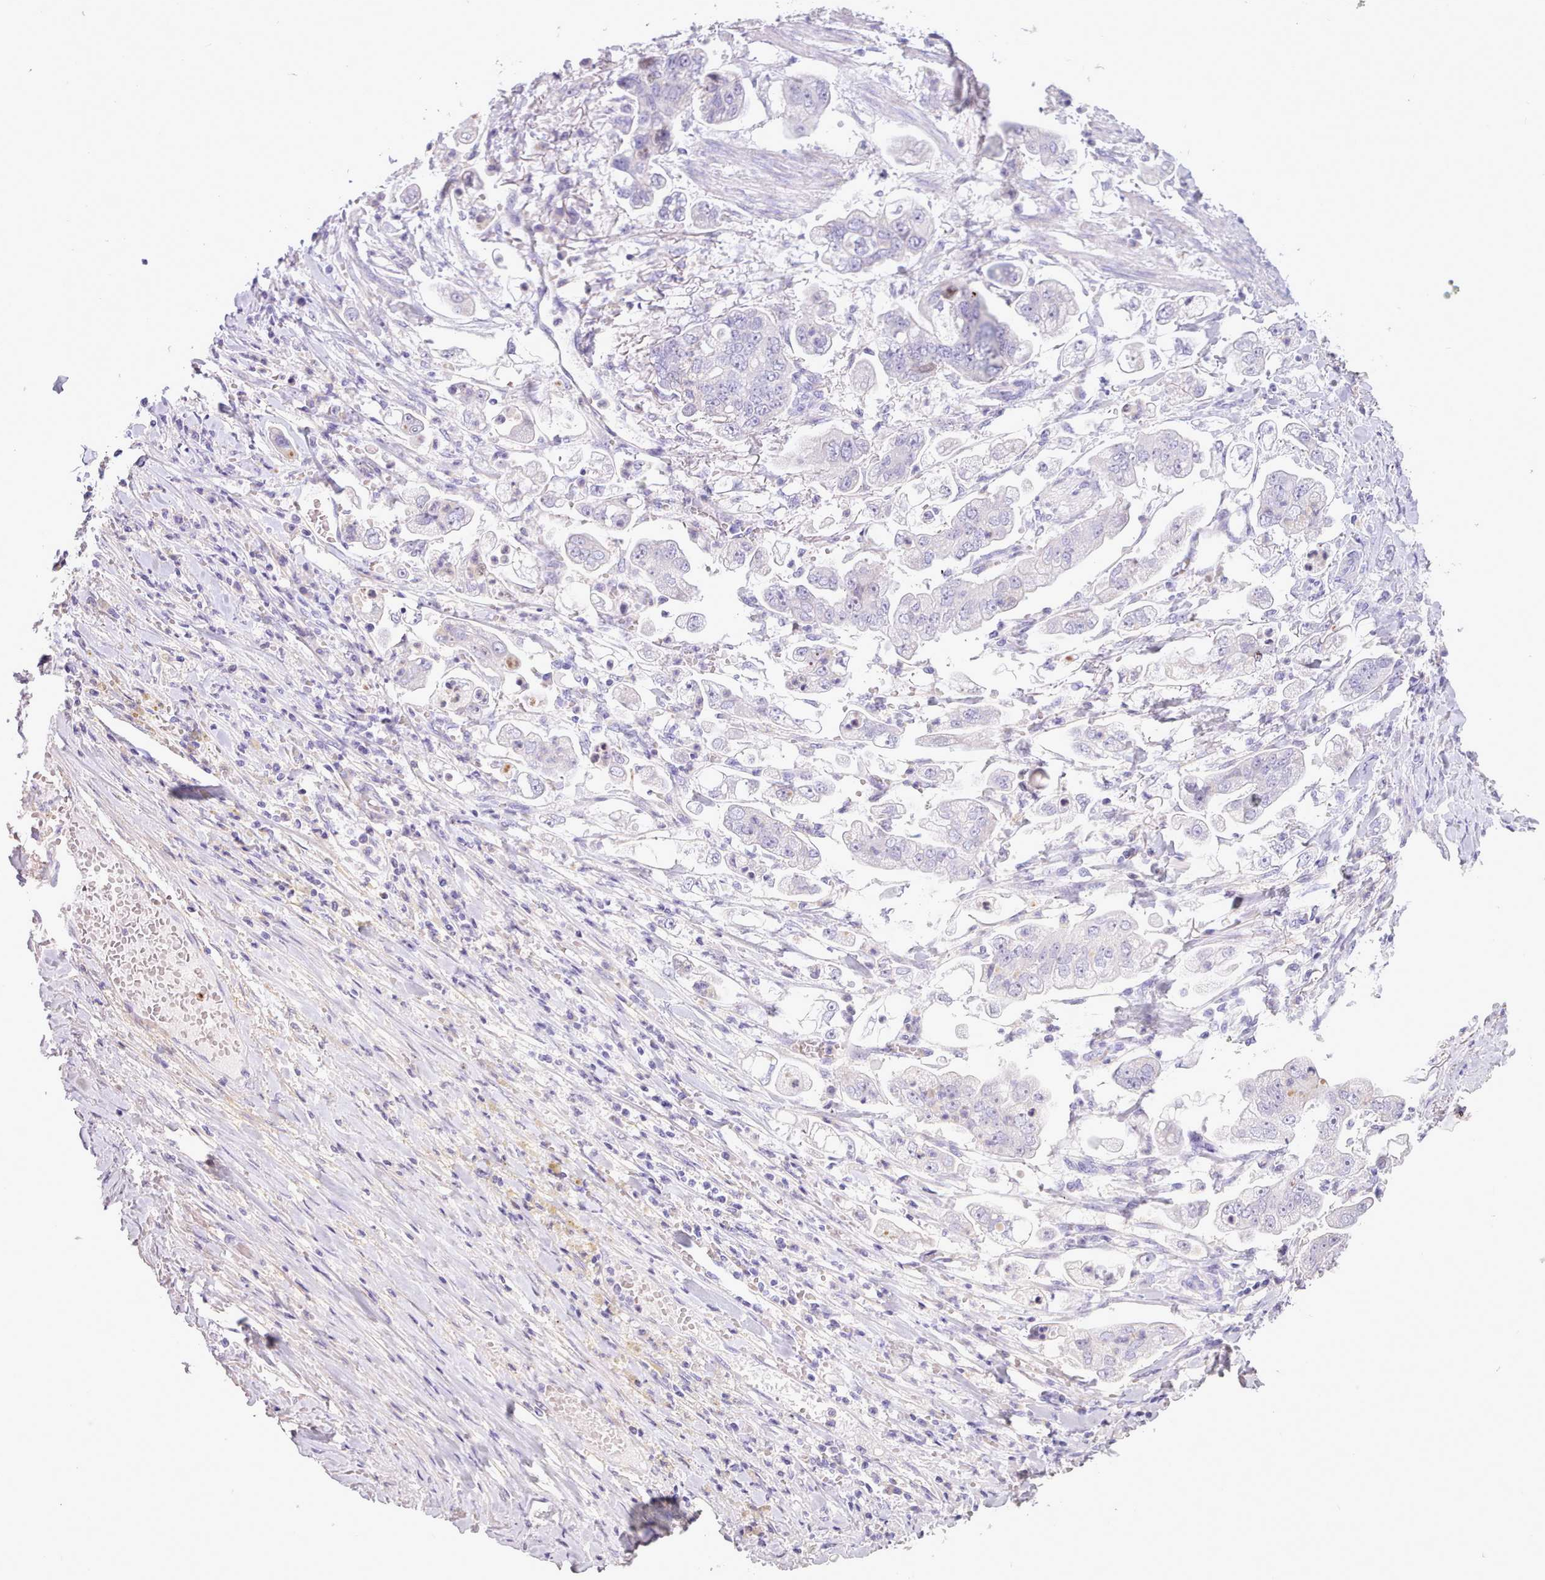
{"staining": {"intensity": "negative", "quantity": "none", "location": "none"}, "tissue": "stomach cancer", "cell_type": "Tumor cells", "image_type": "cancer", "snomed": [{"axis": "morphology", "description": "Adenocarcinoma, NOS"}, {"axis": "topography", "description": "Stomach"}], "caption": "High magnification brightfield microscopy of stomach cancer stained with DAB (3,3'-diaminobenzidine) (brown) and counterstained with hematoxylin (blue): tumor cells show no significant positivity.", "gene": "CYP2A13", "patient": {"sex": "male", "age": 62}}